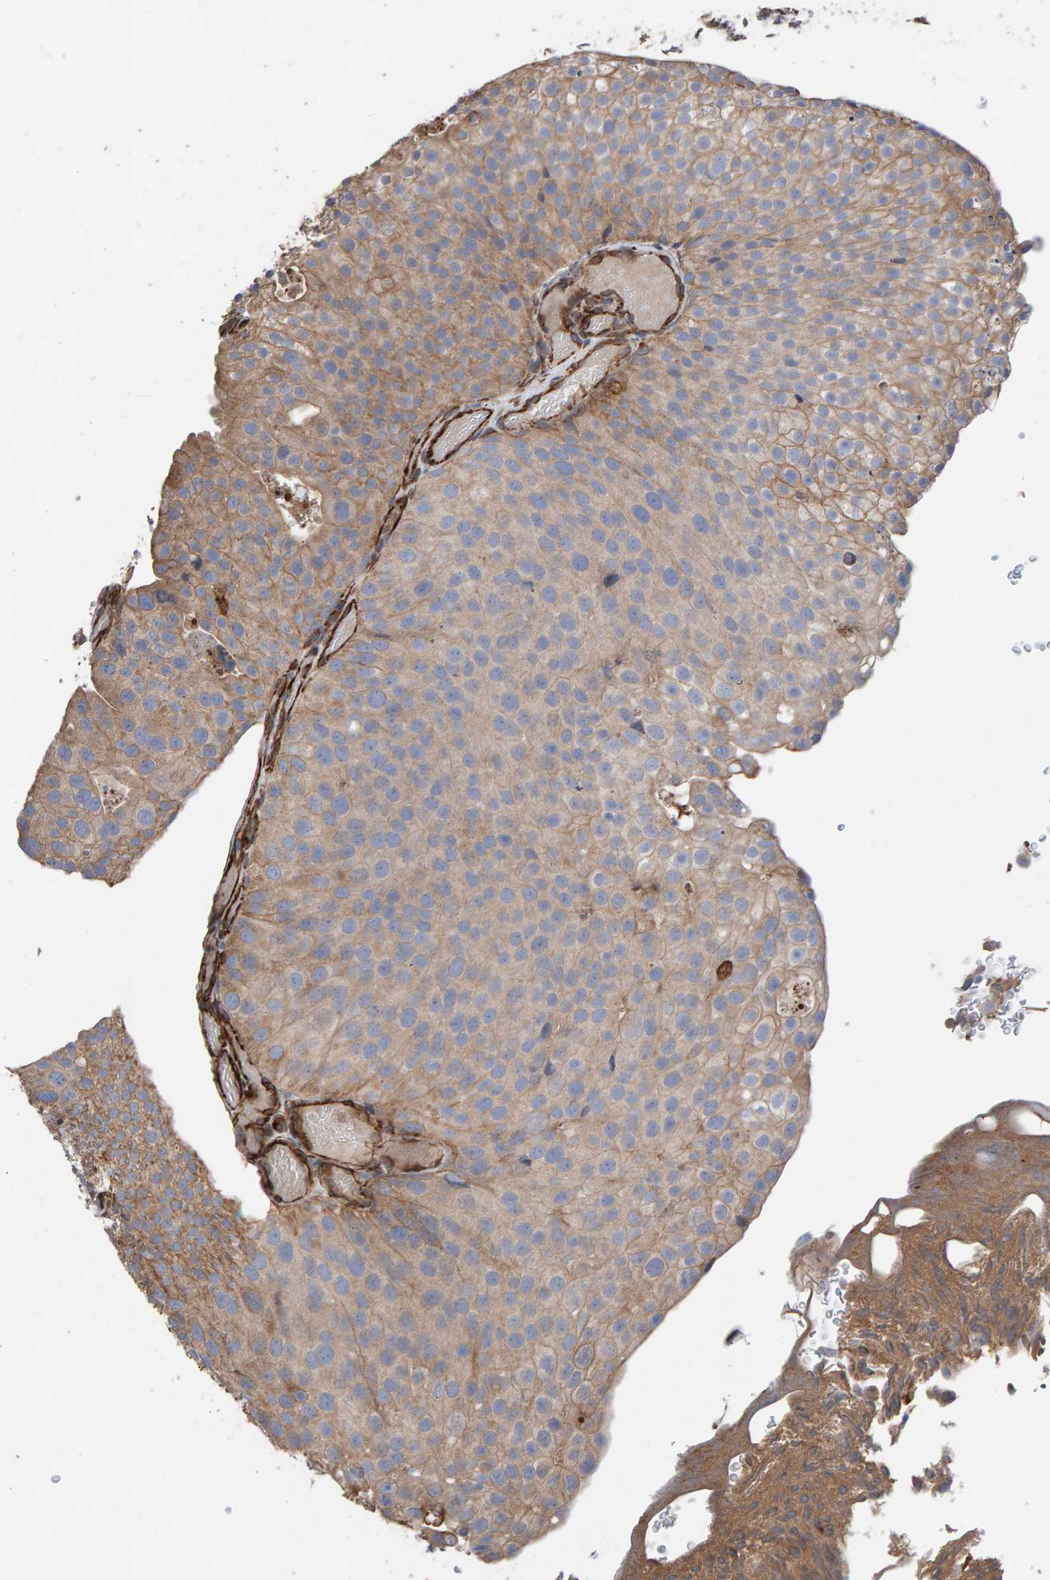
{"staining": {"intensity": "moderate", "quantity": ">75%", "location": "cytoplasmic/membranous"}, "tissue": "urothelial cancer", "cell_type": "Tumor cells", "image_type": "cancer", "snomed": [{"axis": "morphology", "description": "Urothelial carcinoma, Low grade"}, {"axis": "topography", "description": "Urinary bladder"}], "caption": "Immunohistochemistry staining of low-grade urothelial carcinoma, which displays medium levels of moderate cytoplasmic/membranous staining in approximately >75% of tumor cells indicating moderate cytoplasmic/membranous protein positivity. The staining was performed using DAB (3,3'-diaminobenzidine) (brown) for protein detection and nuclei were counterstained in hematoxylin (blue).", "gene": "ZNF347", "patient": {"sex": "male", "age": 78}}